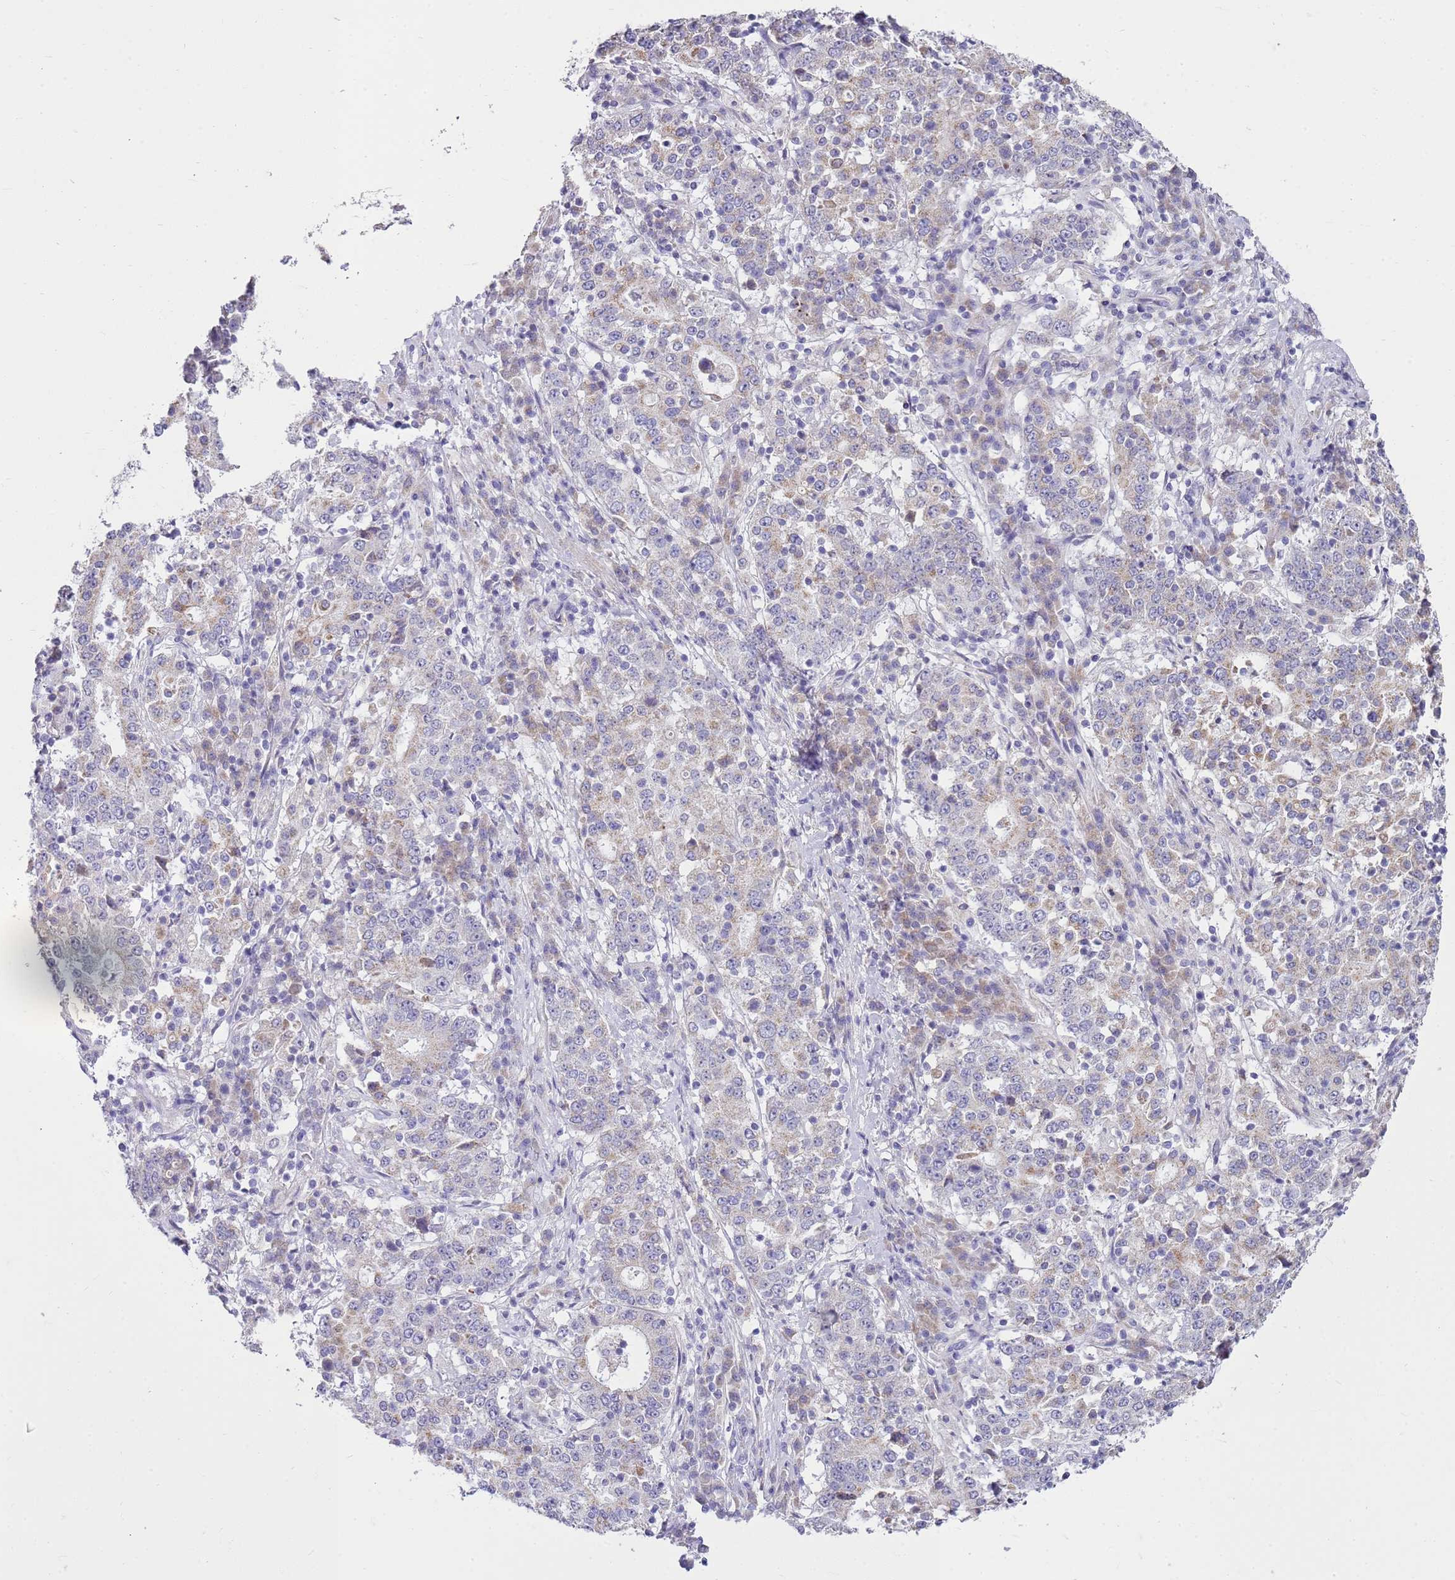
{"staining": {"intensity": "weak", "quantity": "<25%", "location": "cytoplasmic/membranous"}, "tissue": "stomach cancer", "cell_type": "Tumor cells", "image_type": "cancer", "snomed": [{"axis": "morphology", "description": "Adenocarcinoma, NOS"}, {"axis": "topography", "description": "Stomach"}], "caption": "High power microscopy micrograph of an IHC photomicrograph of stomach adenocarcinoma, revealing no significant positivity in tumor cells.", "gene": "FABP2", "patient": {"sex": "male", "age": 59}}